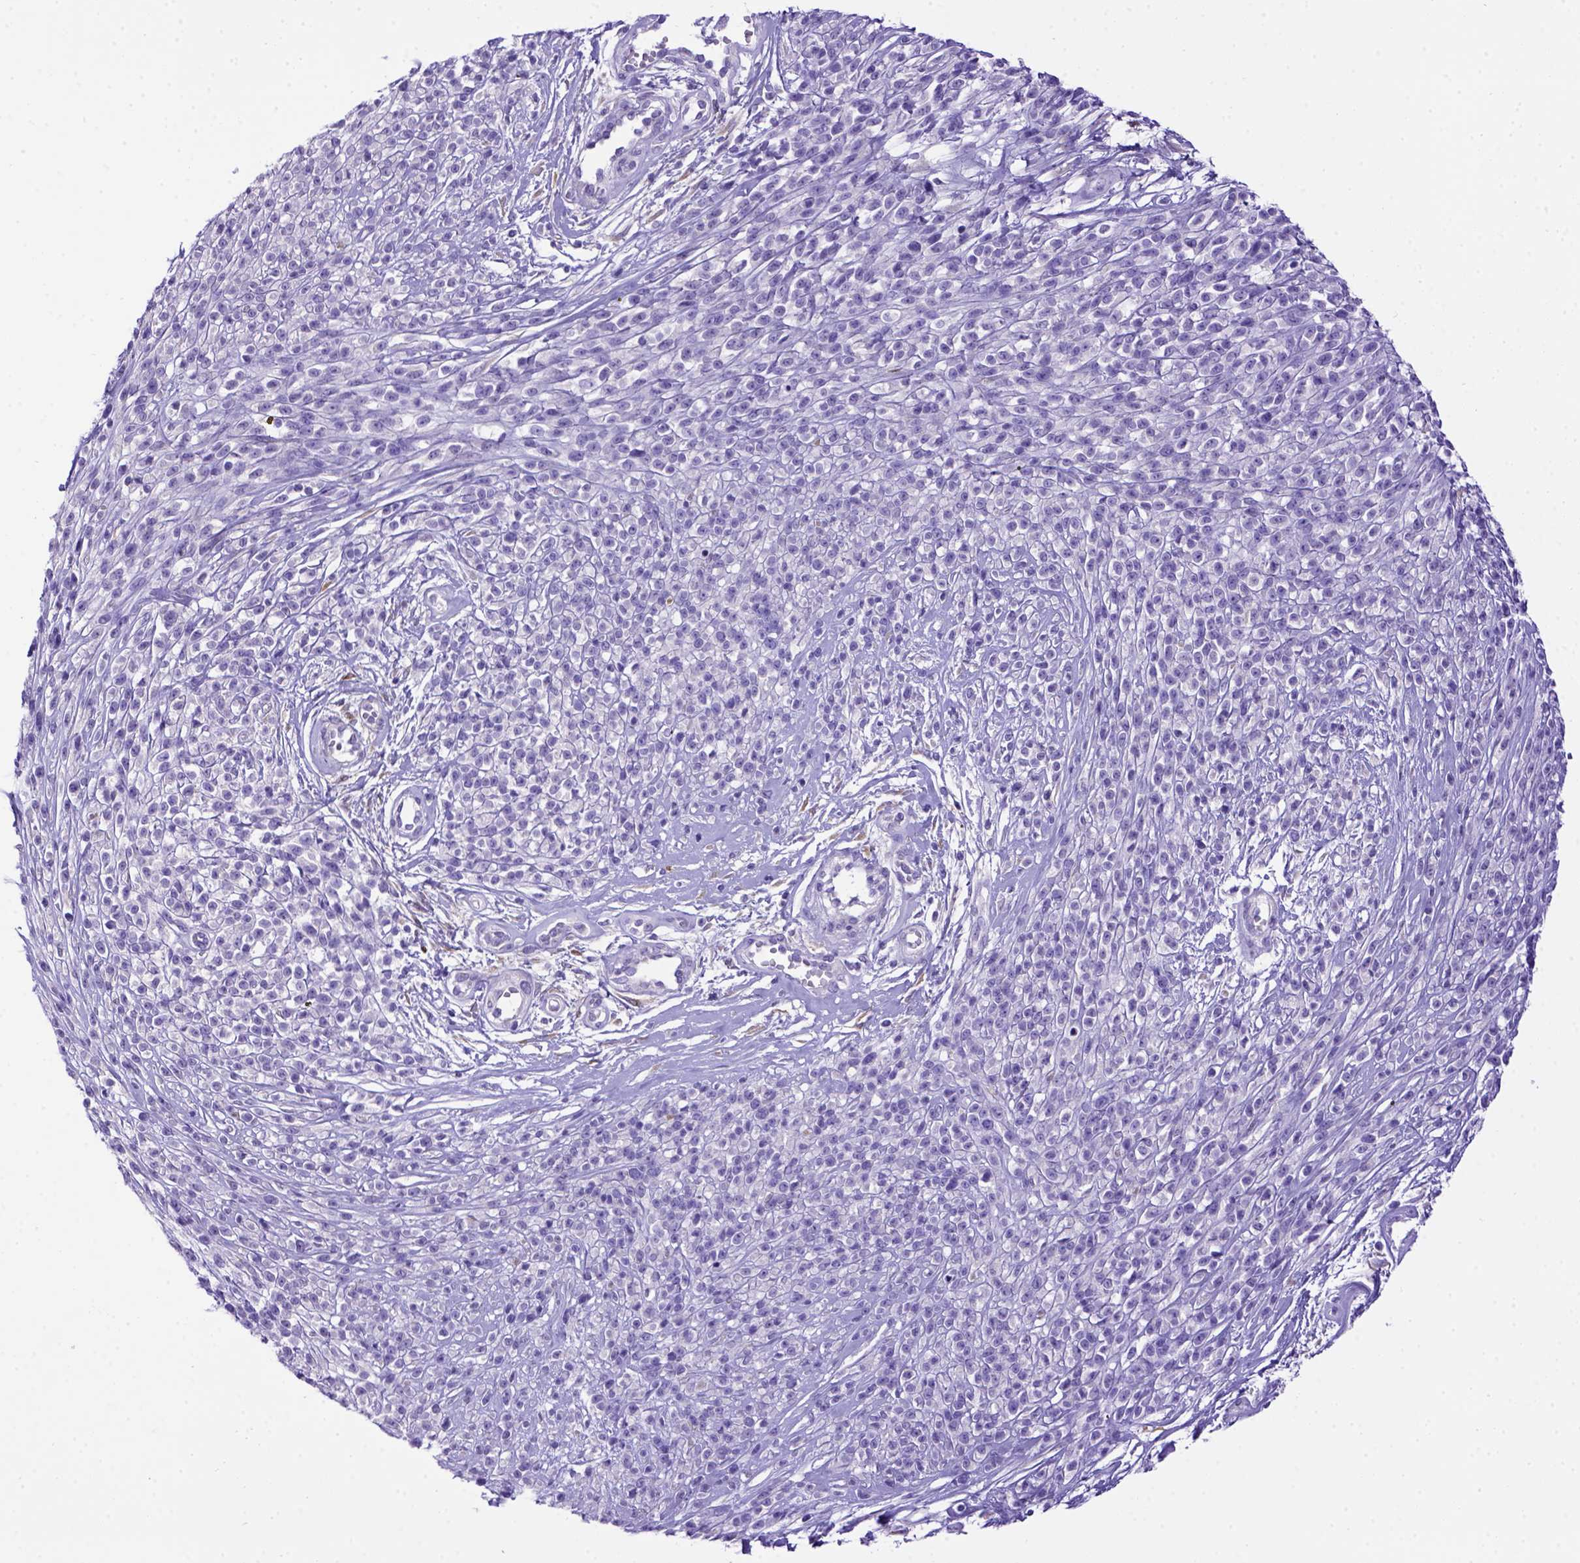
{"staining": {"intensity": "negative", "quantity": "none", "location": "none"}, "tissue": "melanoma", "cell_type": "Tumor cells", "image_type": "cancer", "snomed": [{"axis": "morphology", "description": "Malignant melanoma, NOS"}, {"axis": "topography", "description": "Skin"}, {"axis": "topography", "description": "Skin of trunk"}], "caption": "Immunohistochemistry (IHC) of melanoma displays no positivity in tumor cells. (Brightfield microscopy of DAB (3,3'-diaminobenzidine) immunohistochemistry at high magnification).", "gene": "PTGES", "patient": {"sex": "male", "age": 74}}